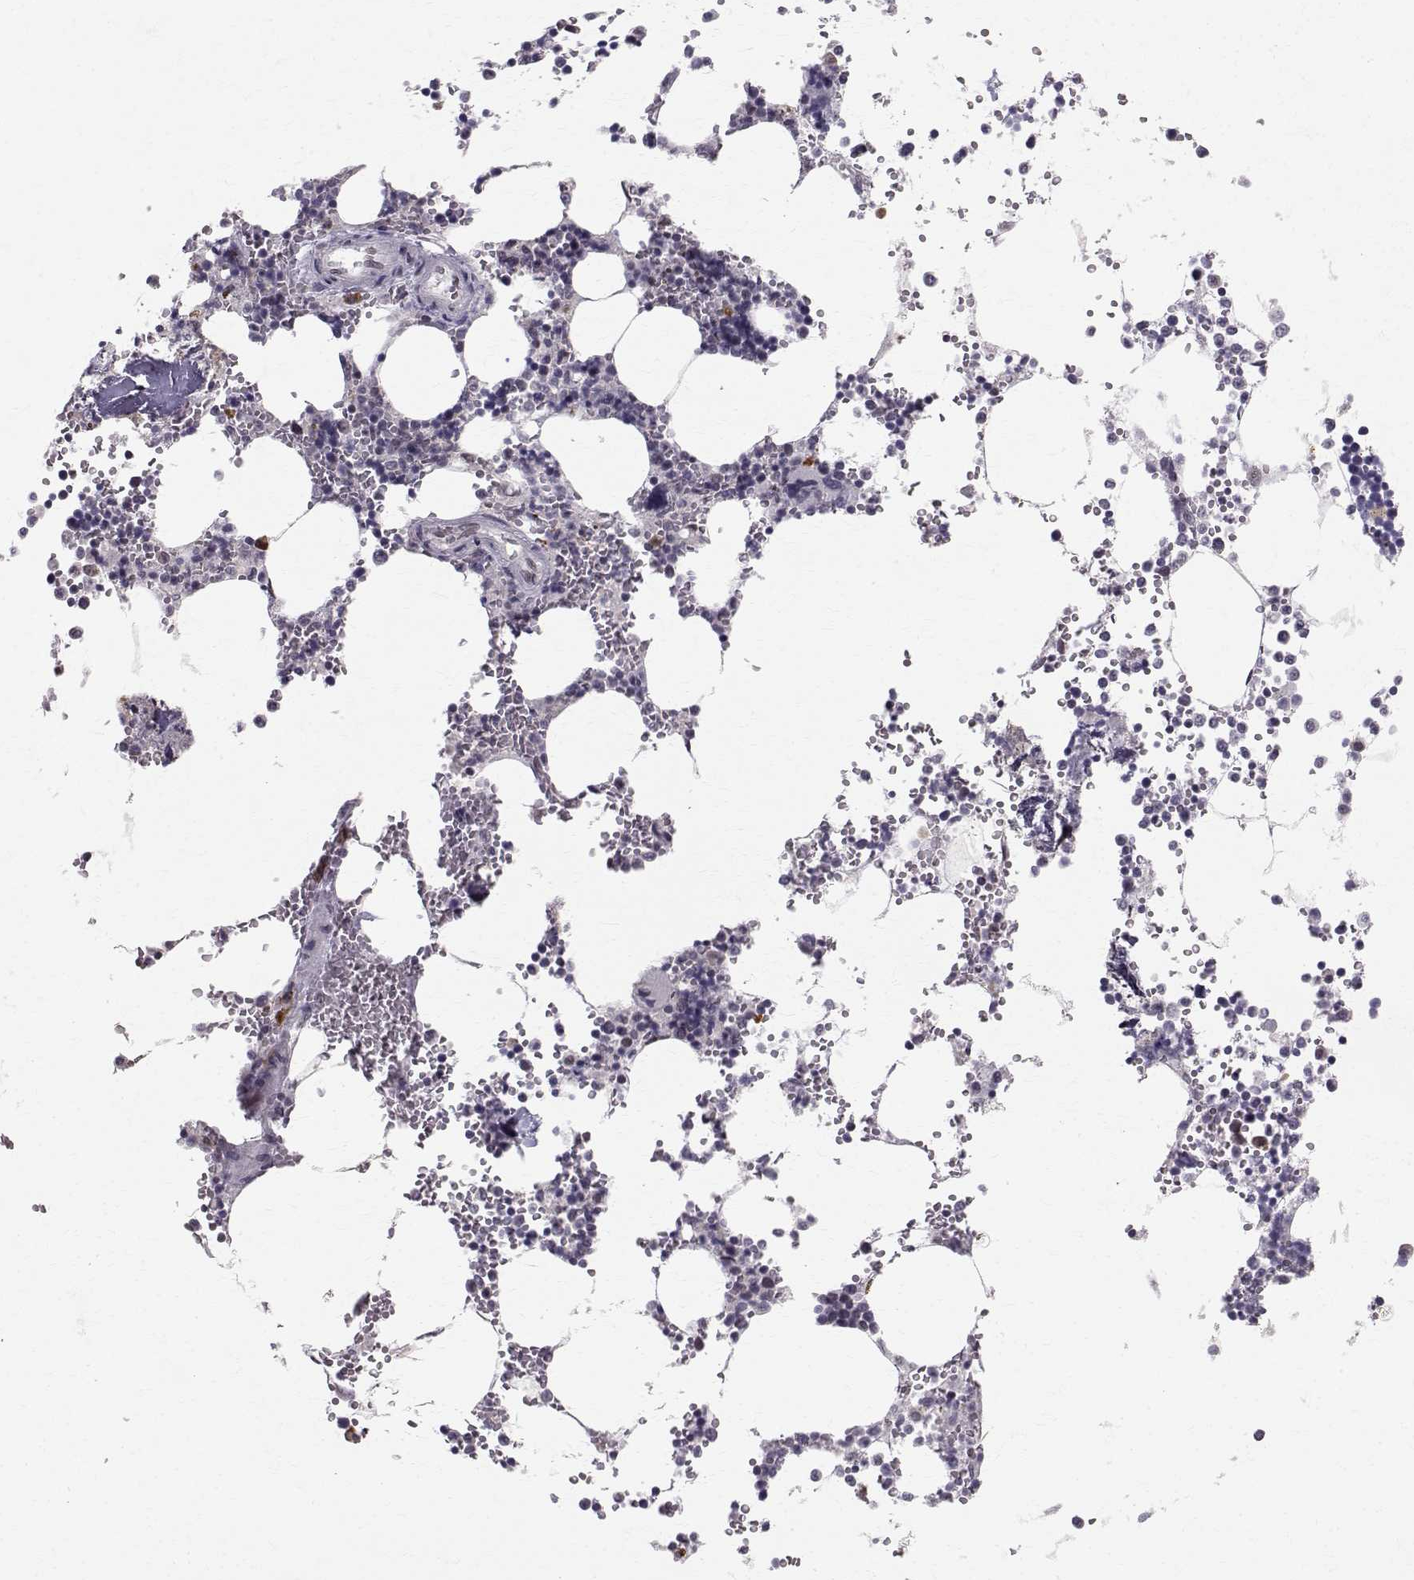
{"staining": {"intensity": "negative", "quantity": "none", "location": "none"}, "tissue": "bone marrow", "cell_type": "Hematopoietic cells", "image_type": "normal", "snomed": [{"axis": "morphology", "description": "Normal tissue, NOS"}, {"axis": "topography", "description": "Bone marrow"}], "caption": "Immunohistochemistry photomicrograph of benign human bone marrow stained for a protein (brown), which shows no expression in hematopoietic cells.", "gene": "RPP38", "patient": {"sex": "male", "age": 54}}